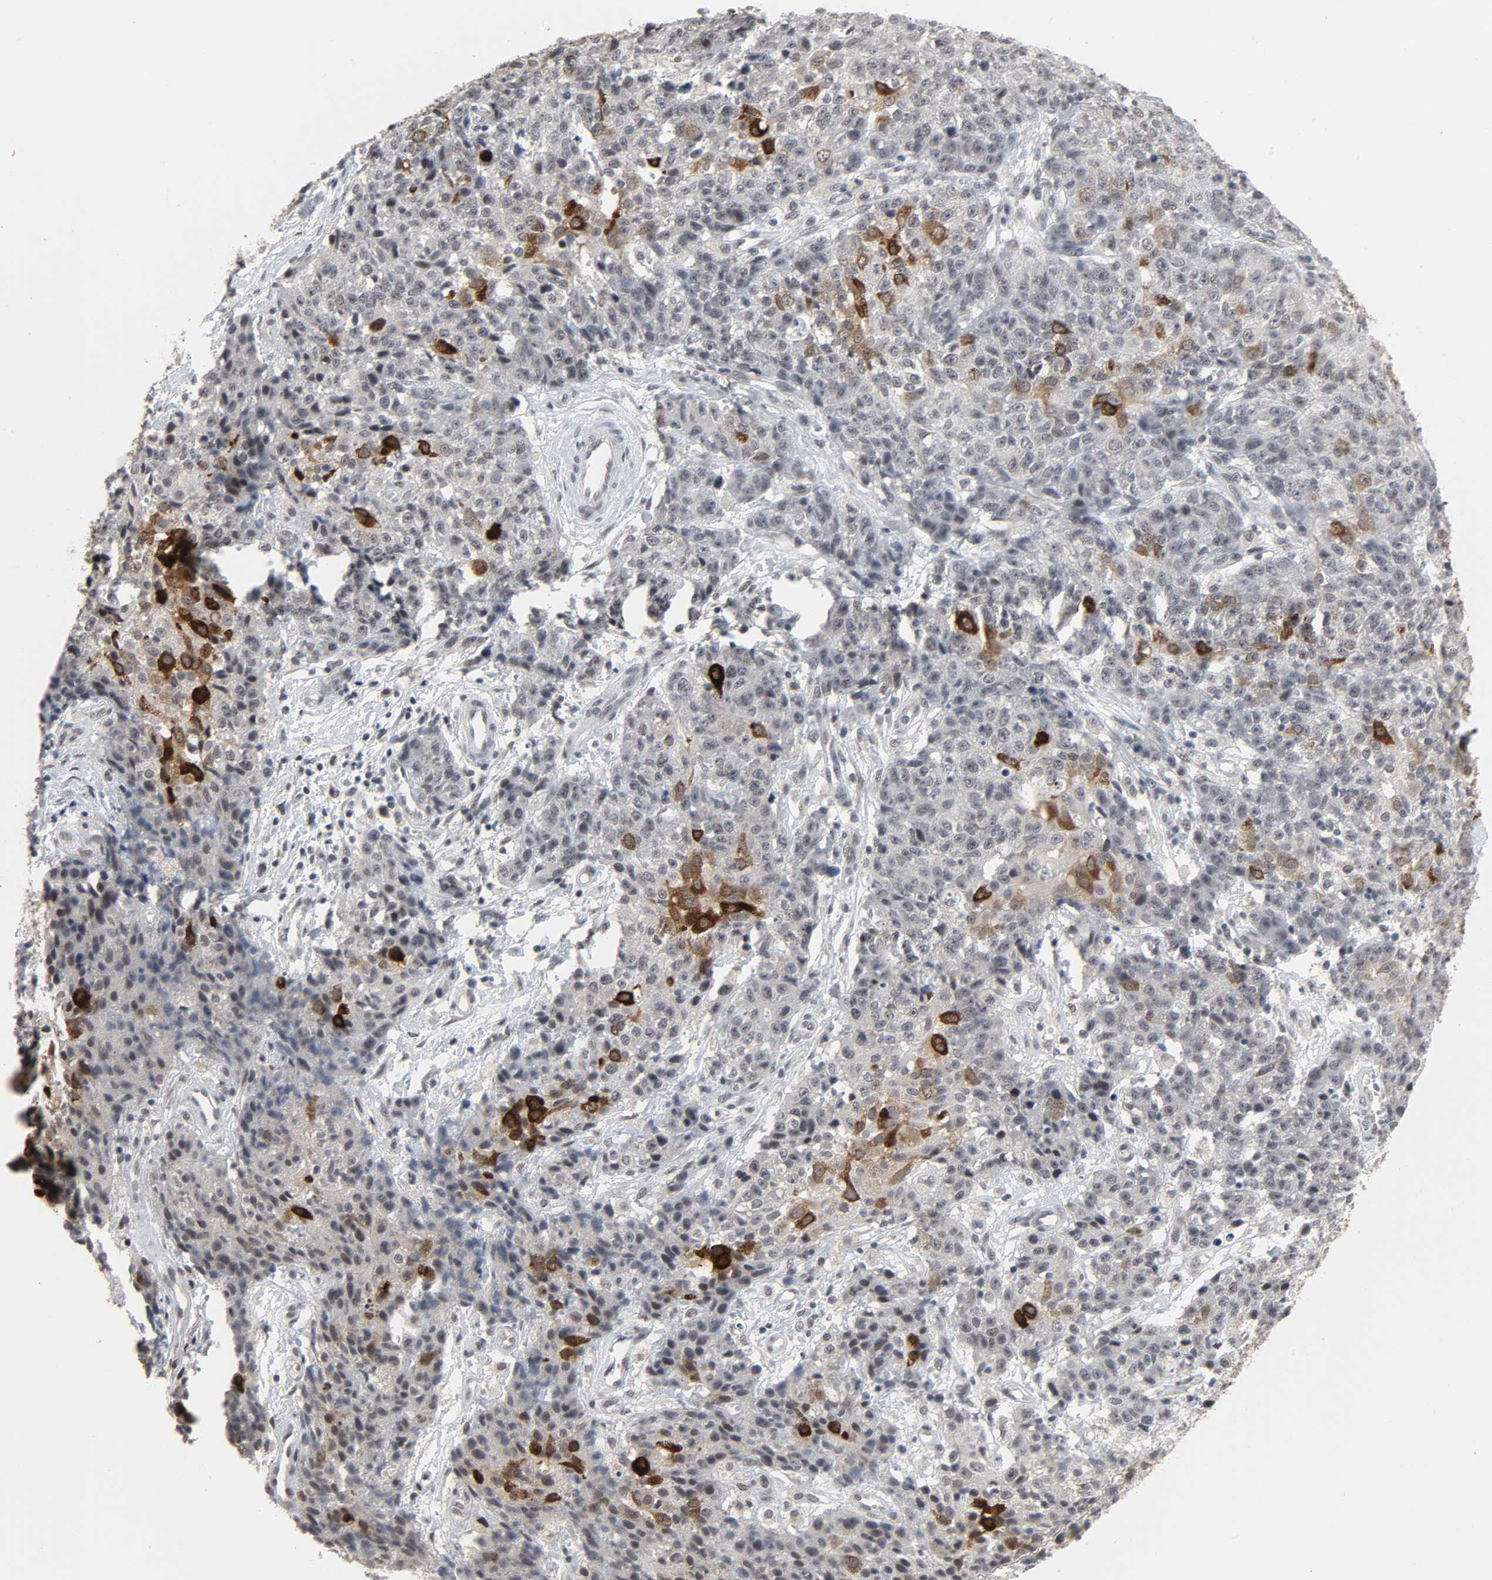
{"staining": {"intensity": "strong", "quantity": "<25%", "location": "cytoplasmic/membranous"}, "tissue": "ovarian cancer", "cell_type": "Tumor cells", "image_type": "cancer", "snomed": [{"axis": "morphology", "description": "Carcinoma, endometroid"}, {"axis": "topography", "description": "Ovary"}], "caption": "Immunohistochemistry (IHC) micrograph of neoplastic tissue: ovarian cancer (endometroid carcinoma) stained using immunohistochemistry exhibits medium levels of strong protein expression localized specifically in the cytoplasmic/membranous of tumor cells, appearing as a cytoplasmic/membranous brown color.", "gene": "MUC1", "patient": {"sex": "female", "age": 42}}